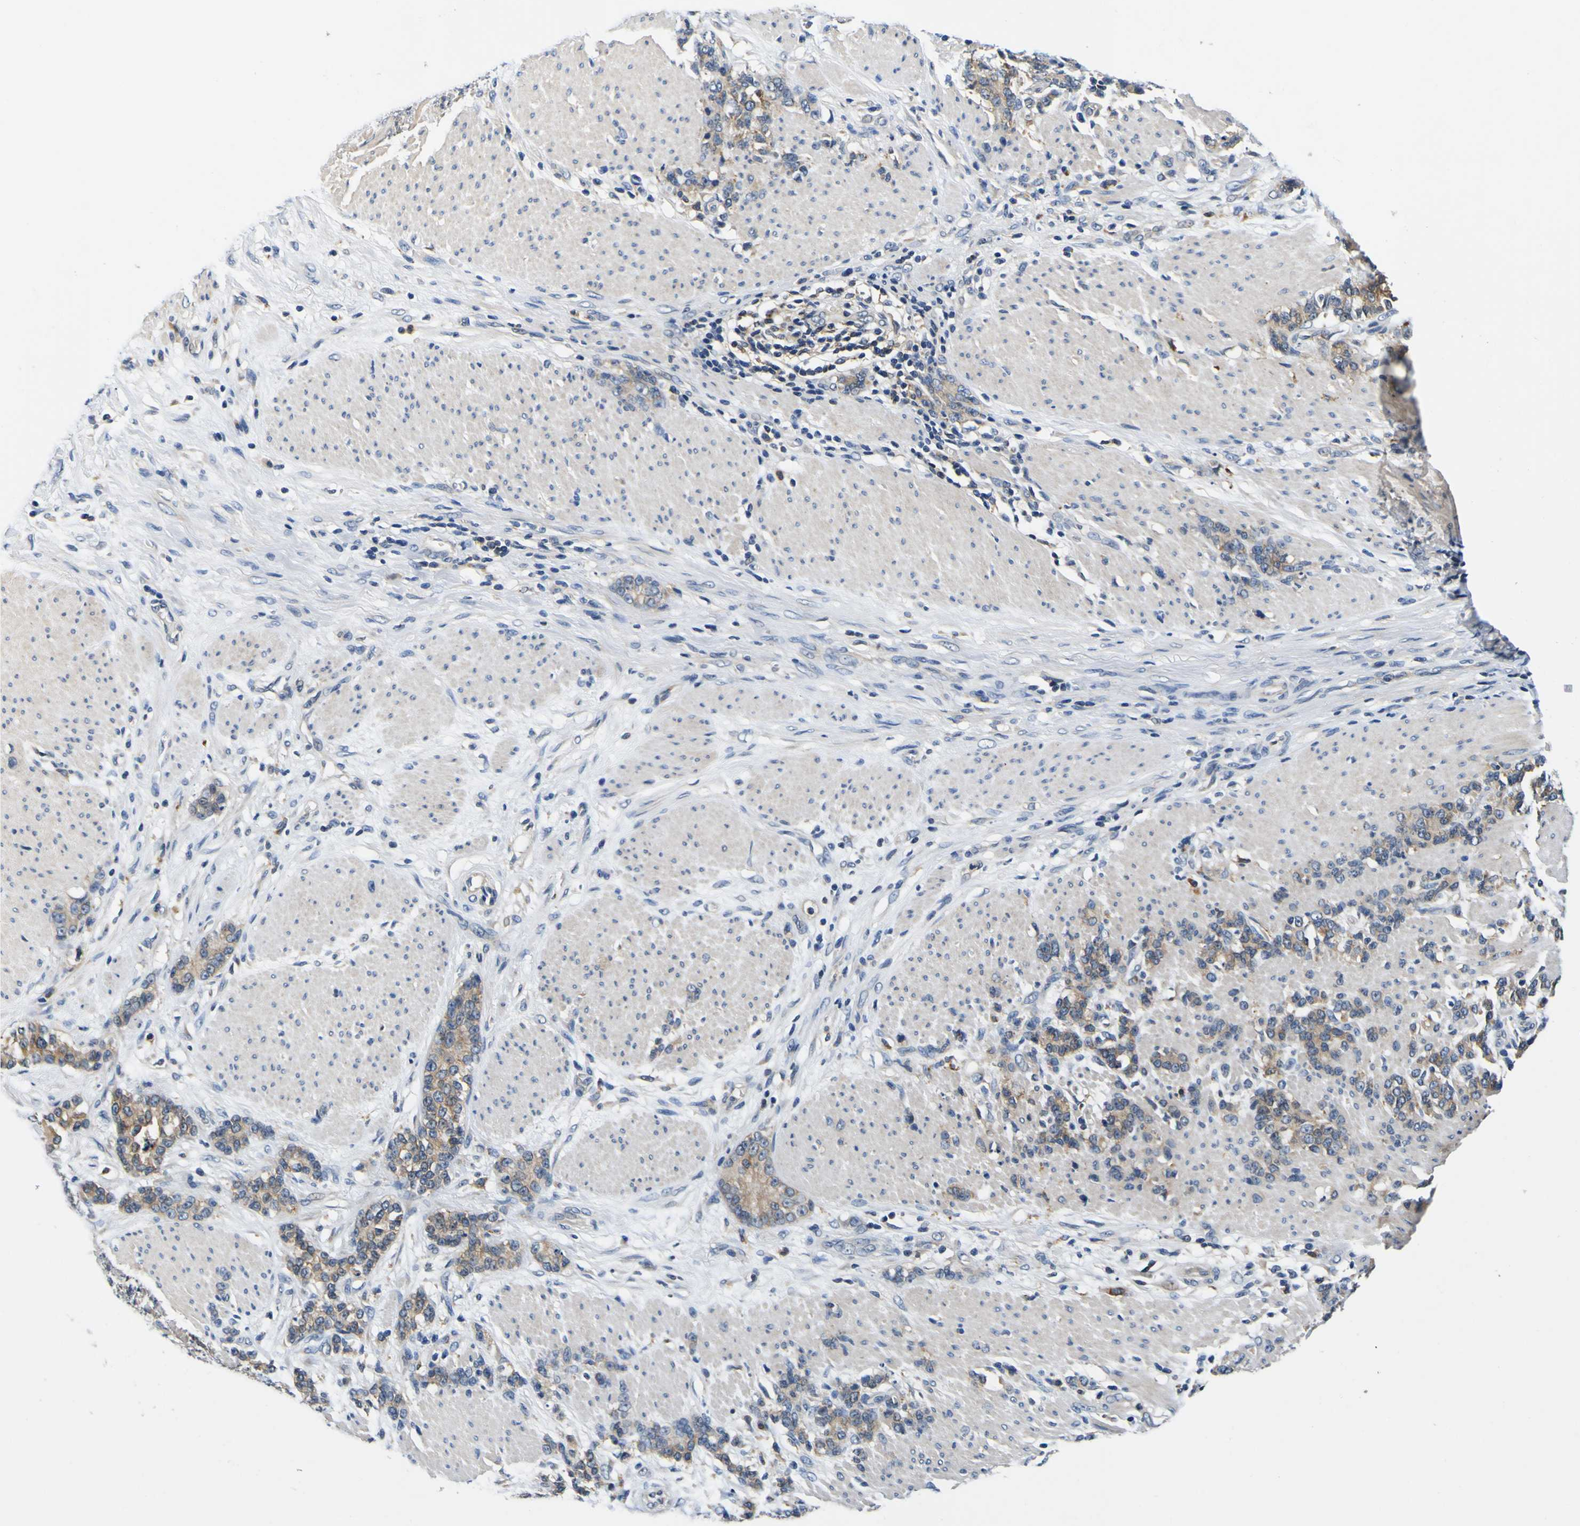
{"staining": {"intensity": "moderate", "quantity": ">75%", "location": "cytoplasmic/membranous"}, "tissue": "stomach cancer", "cell_type": "Tumor cells", "image_type": "cancer", "snomed": [{"axis": "morphology", "description": "Adenocarcinoma, NOS"}, {"axis": "topography", "description": "Stomach, lower"}], "caption": "Immunohistochemistry of human stomach adenocarcinoma exhibits medium levels of moderate cytoplasmic/membranous staining in about >75% of tumor cells.", "gene": "TNIK", "patient": {"sex": "male", "age": 88}}